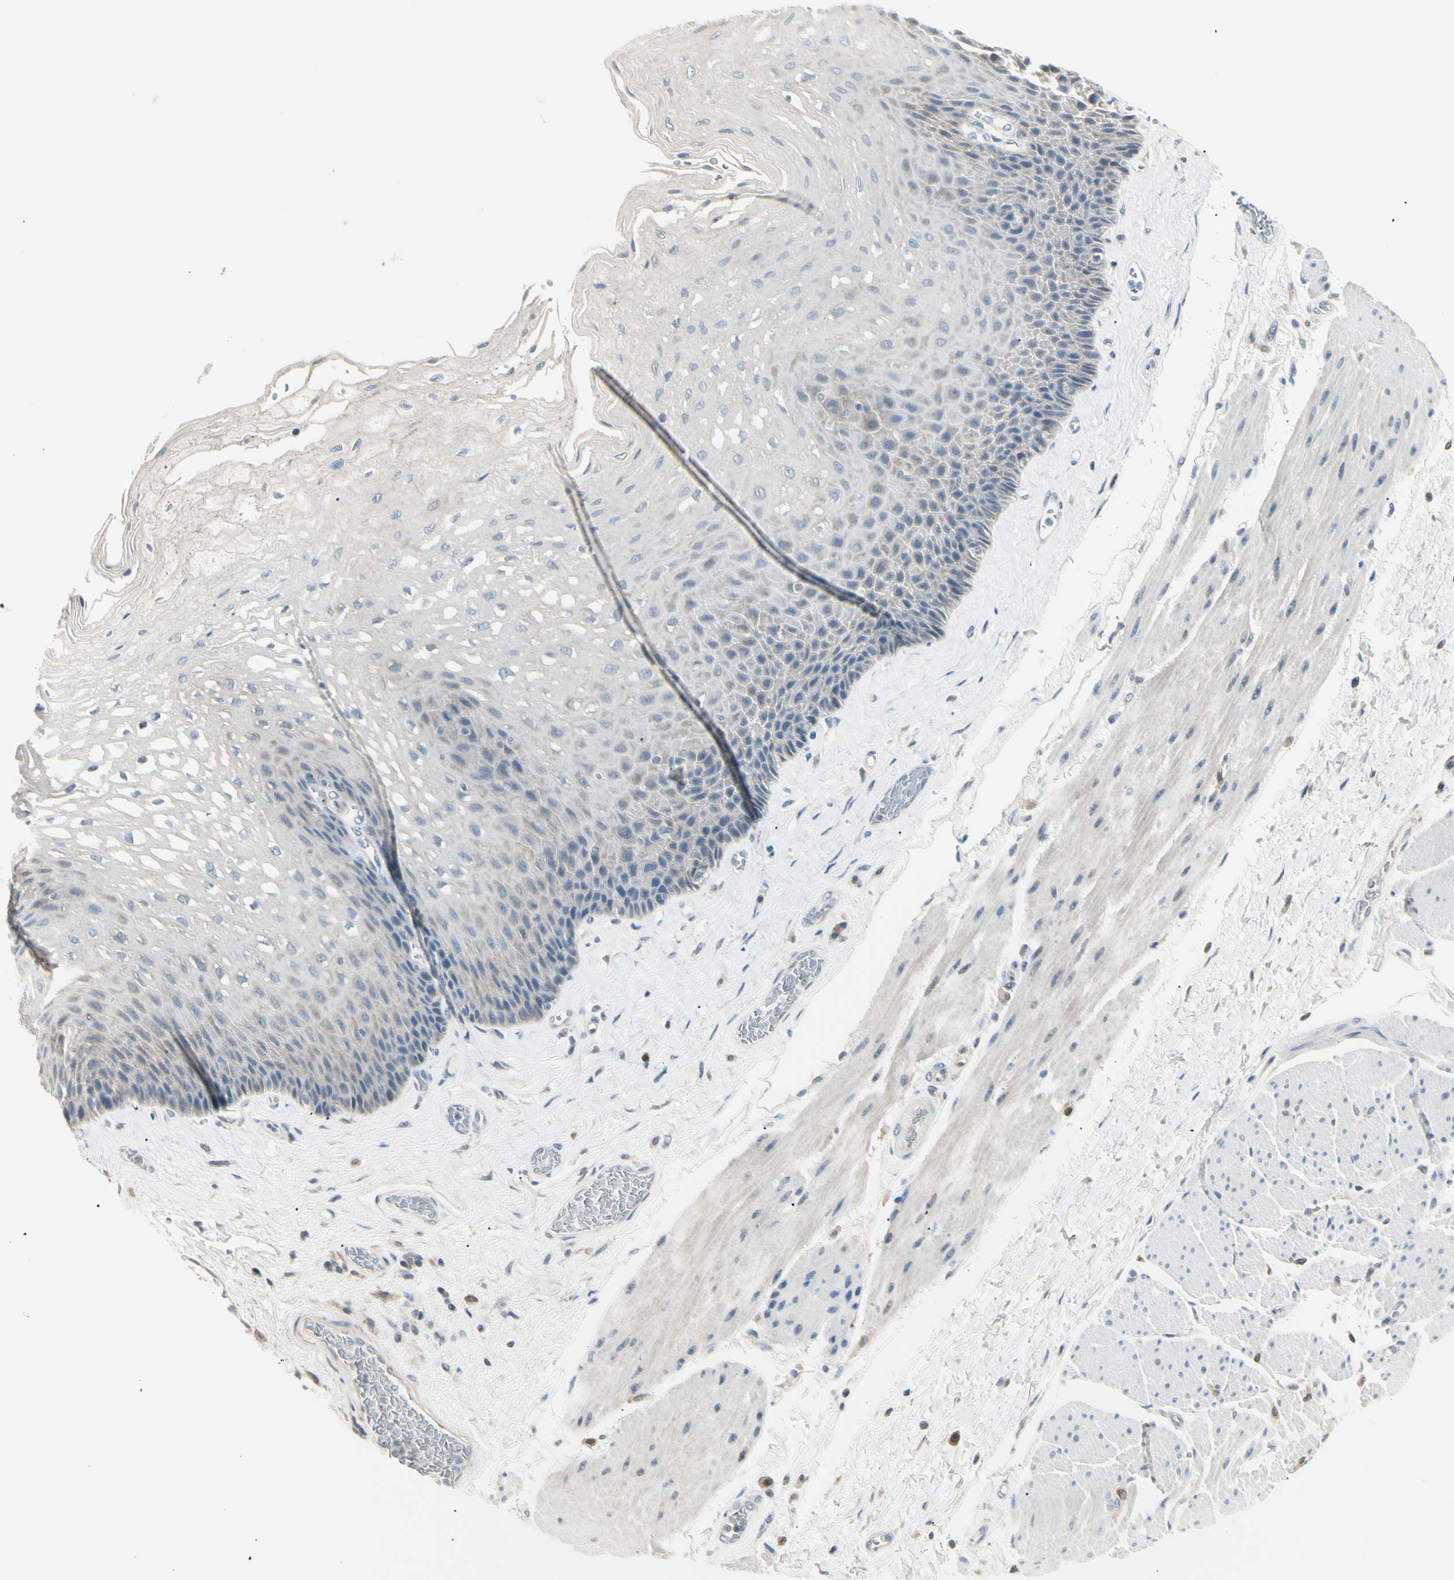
{"staining": {"intensity": "weak", "quantity": "<25%", "location": "cytoplasmic/membranous"}, "tissue": "esophagus", "cell_type": "Squamous epithelial cells", "image_type": "normal", "snomed": [{"axis": "morphology", "description": "Normal tissue, NOS"}, {"axis": "topography", "description": "Esophagus"}], "caption": "Squamous epithelial cells are negative for protein expression in unremarkable human esophagus. Nuclei are stained in blue.", "gene": "LHPP", "patient": {"sex": "female", "age": 72}}